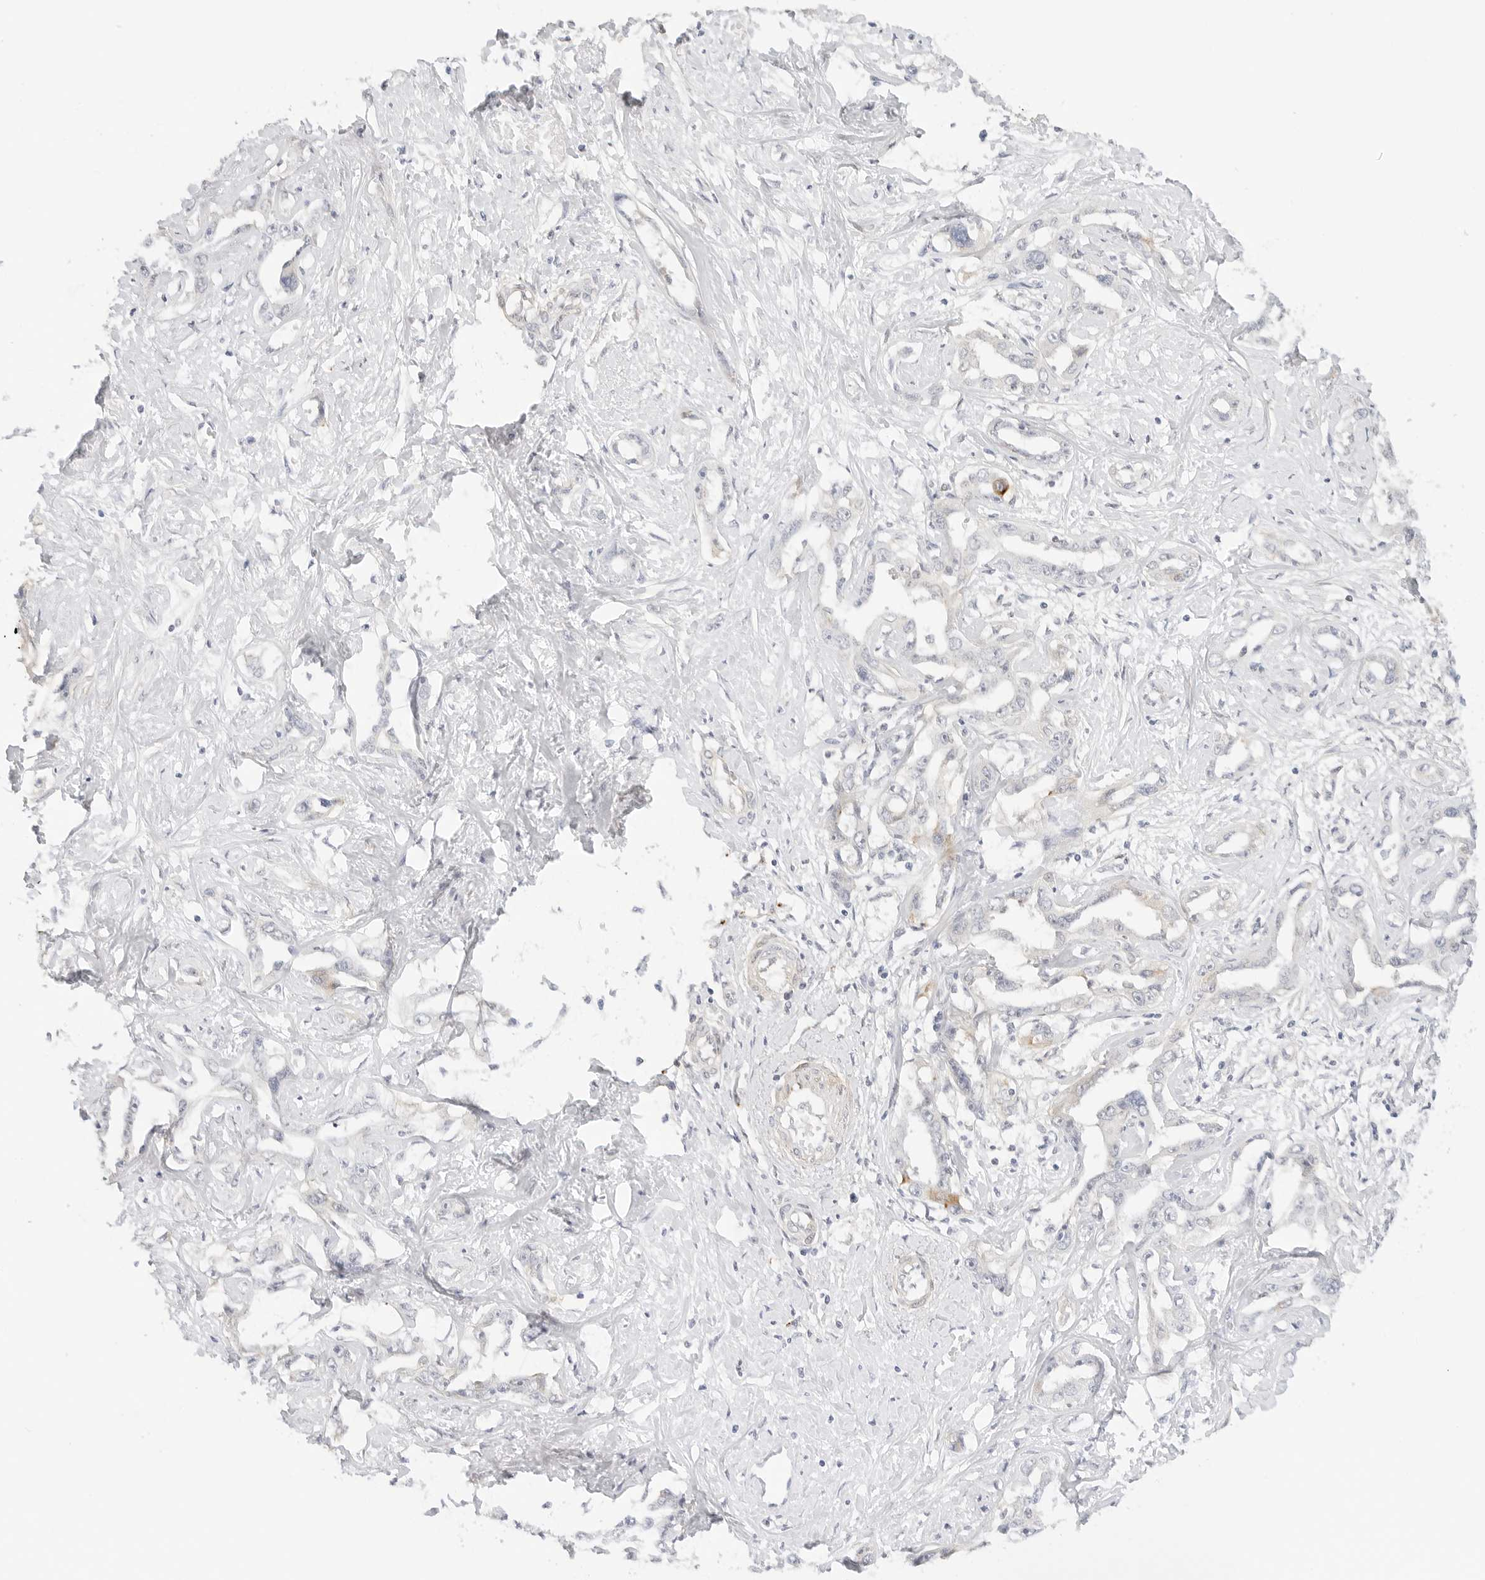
{"staining": {"intensity": "negative", "quantity": "none", "location": "none"}, "tissue": "liver cancer", "cell_type": "Tumor cells", "image_type": "cancer", "snomed": [{"axis": "morphology", "description": "Cholangiocarcinoma"}, {"axis": "topography", "description": "Liver"}], "caption": "Human cholangiocarcinoma (liver) stained for a protein using IHC displays no staining in tumor cells.", "gene": "PCDH19", "patient": {"sex": "male", "age": 59}}